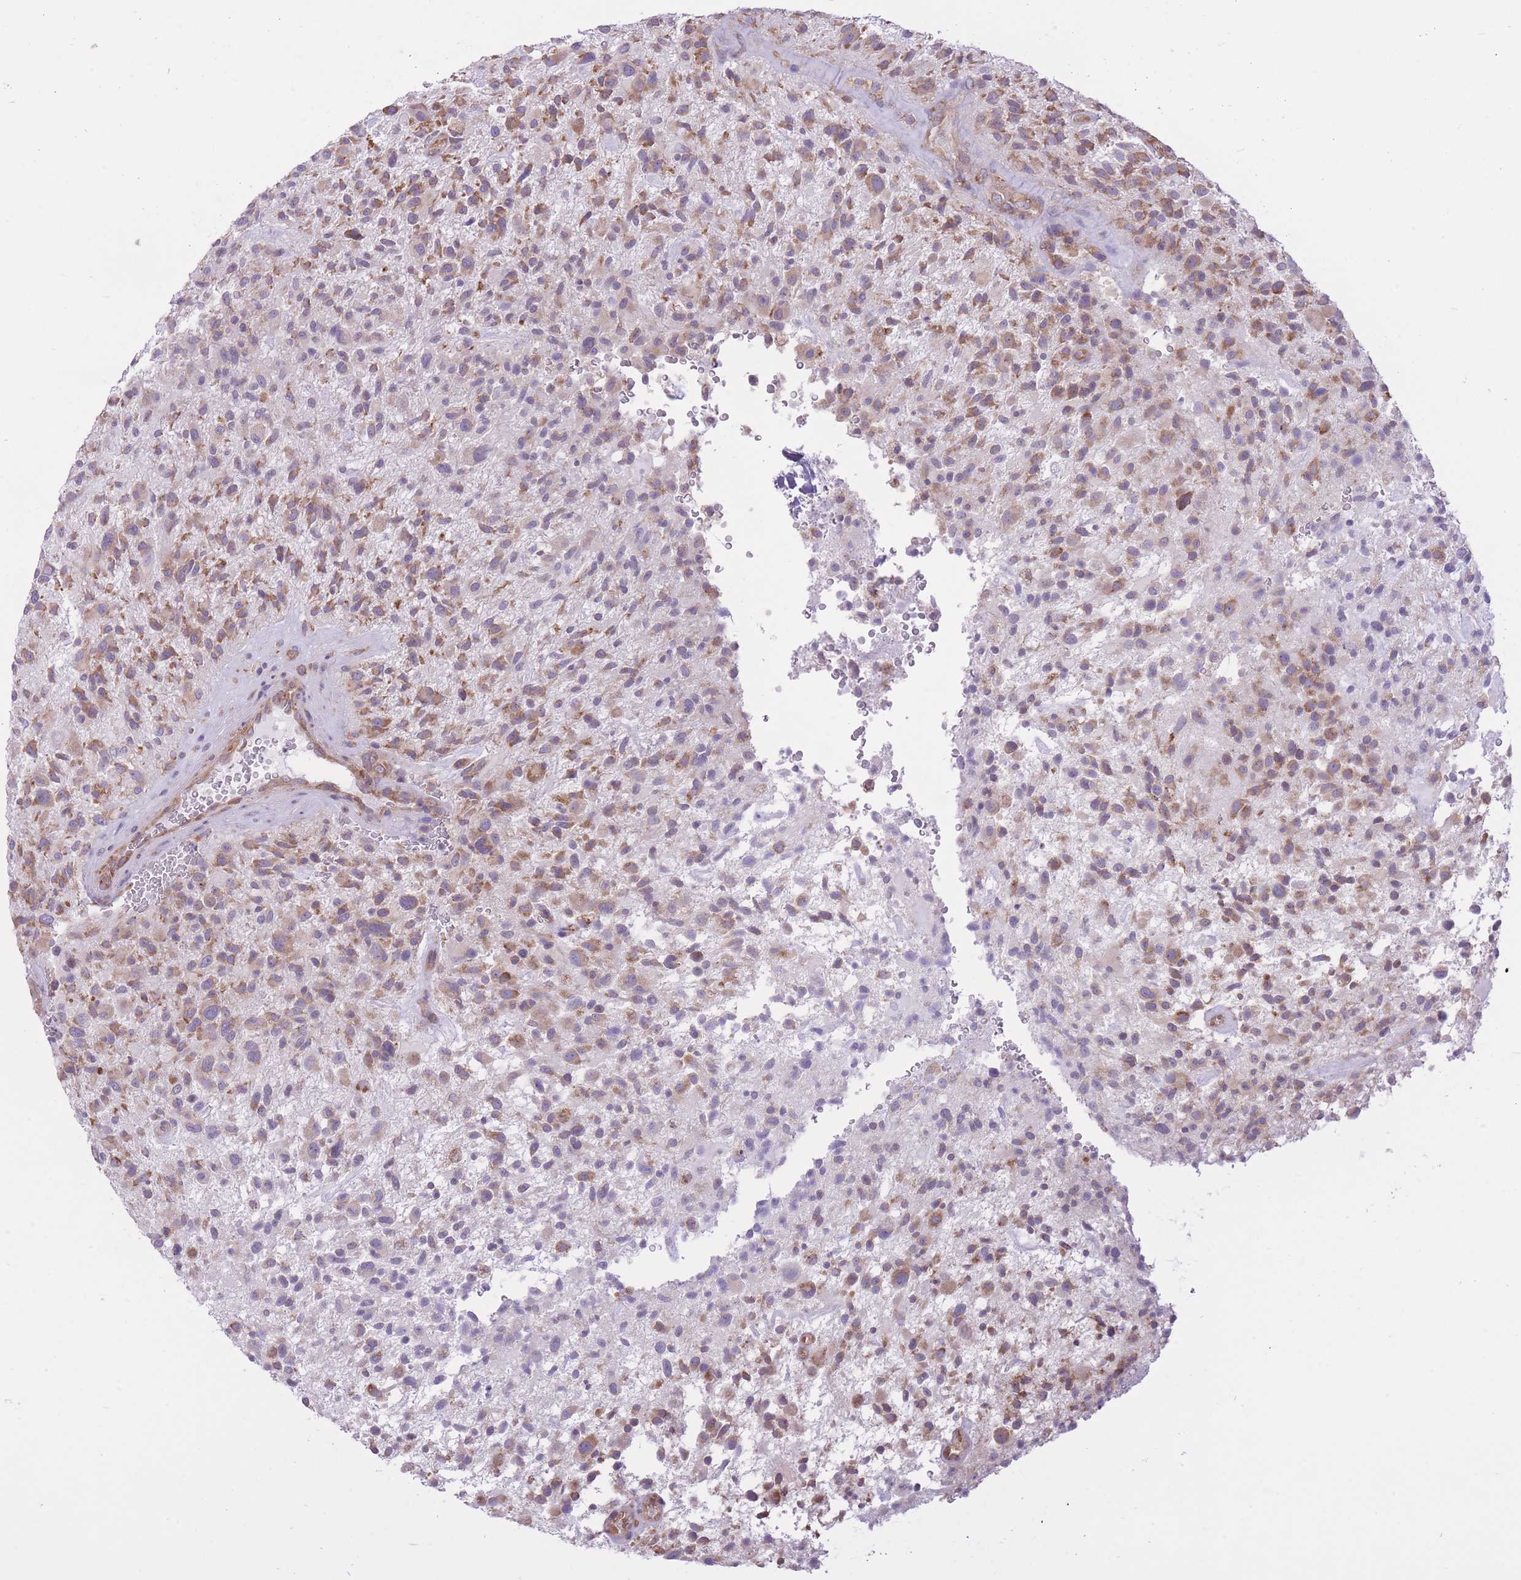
{"staining": {"intensity": "moderate", "quantity": ">75%", "location": "cytoplasmic/membranous"}, "tissue": "glioma", "cell_type": "Tumor cells", "image_type": "cancer", "snomed": [{"axis": "morphology", "description": "Glioma, malignant, High grade"}, {"axis": "topography", "description": "Brain"}], "caption": "Glioma tissue exhibits moderate cytoplasmic/membranous expression in about >75% of tumor cells Immunohistochemistry (ihc) stains the protein in brown and the nuclei are stained blue.", "gene": "ZNF501", "patient": {"sex": "male", "age": 47}}